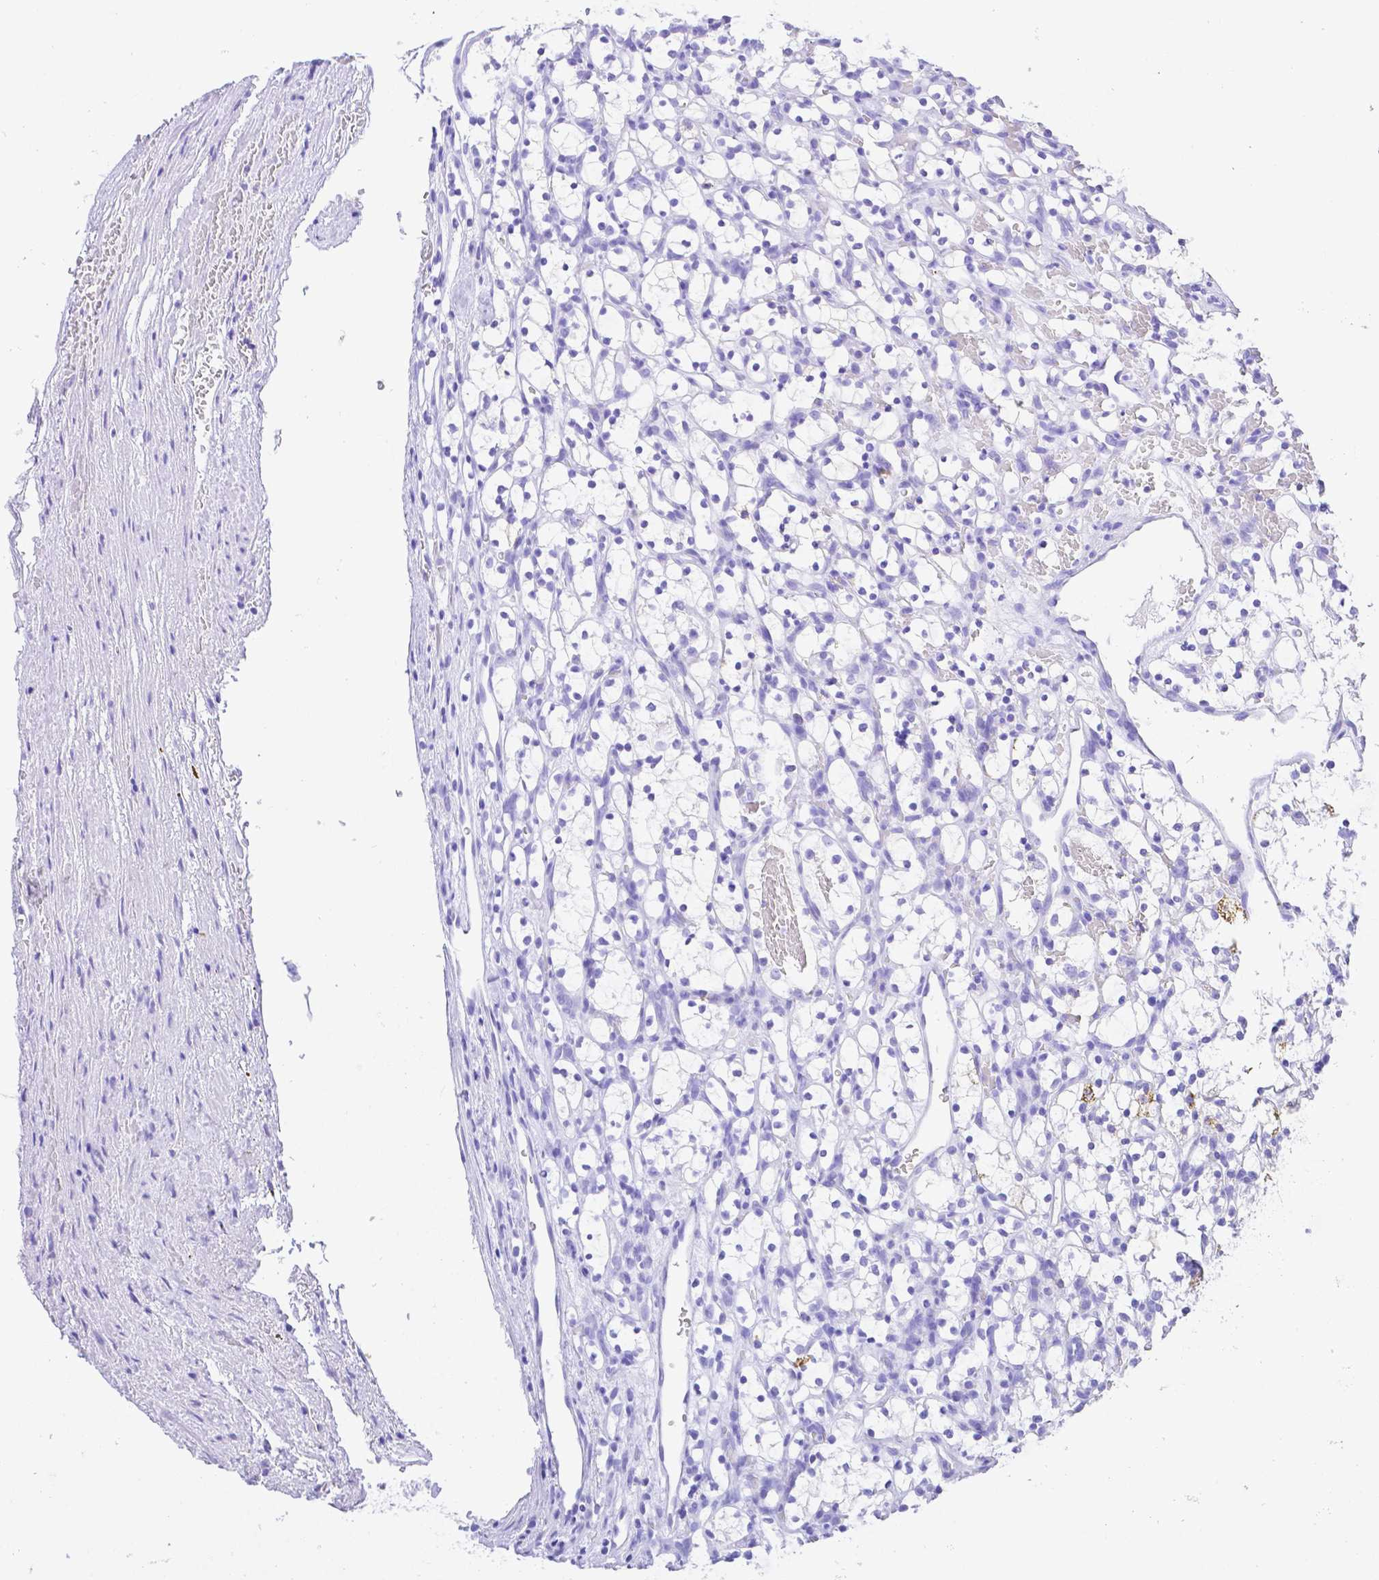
{"staining": {"intensity": "negative", "quantity": "none", "location": "none"}, "tissue": "renal cancer", "cell_type": "Tumor cells", "image_type": "cancer", "snomed": [{"axis": "morphology", "description": "Adenocarcinoma, NOS"}, {"axis": "topography", "description": "Kidney"}], "caption": "Micrograph shows no protein expression in tumor cells of renal cancer tissue. The staining was performed using DAB (3,3'-diaminobenzidine) to visualize the protein expression in brown, while the nuclei were stained in blue with hematoxylin (Magnification: 20x).", "gene": "SMR3A", "patient": {"sex": "female", "age": 69}}